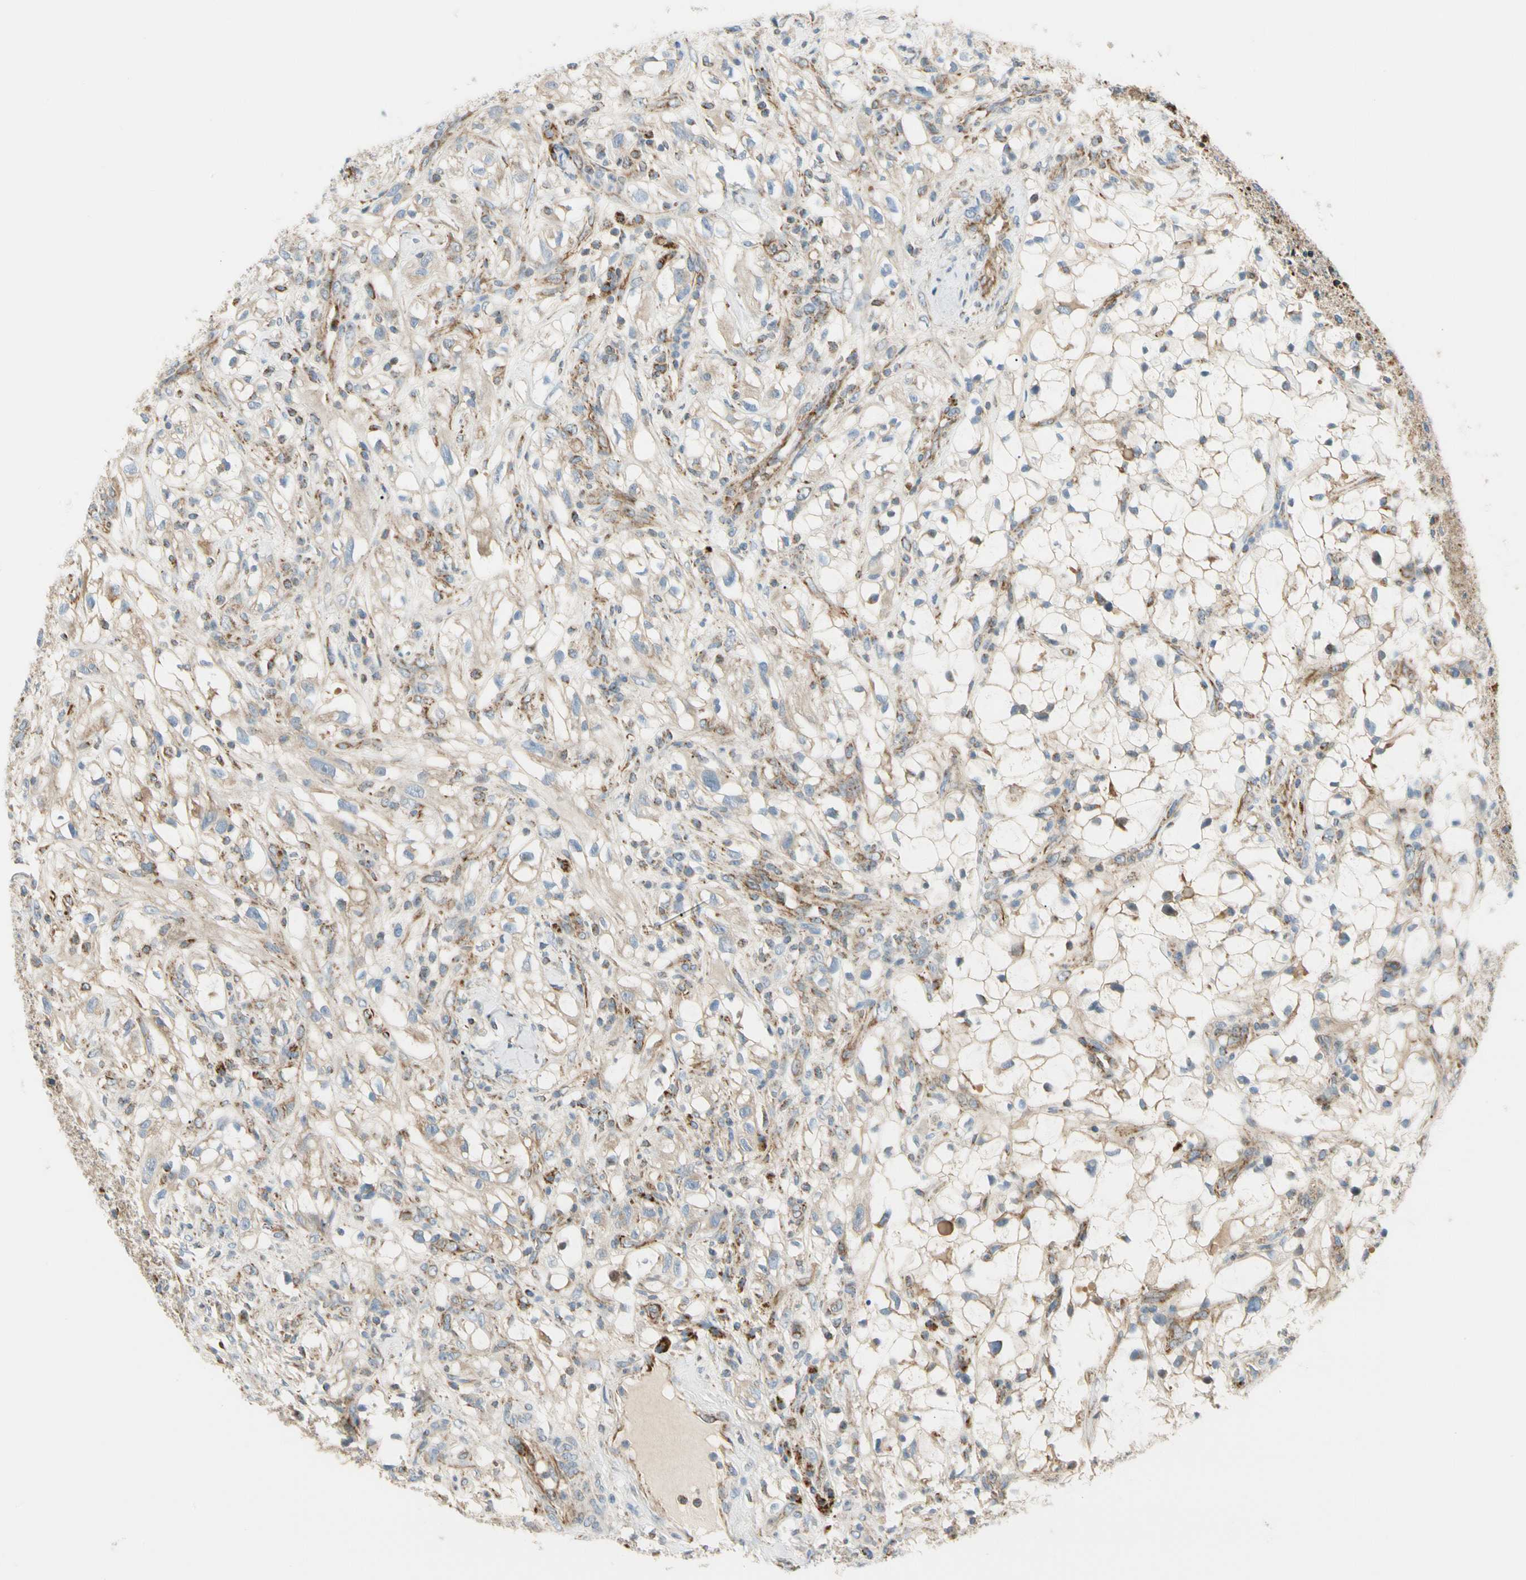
{"staining": {"intensity": "weak", "quantity": "25%-75%", "location": "cytoplasmic/membranous"}, "tissue": "renal cancer", "cell_type": "Tumor cells", "image_type": "cancer", "snomed": [{"axis": "morphology", "description": "Adenocarcinoma, NOS"}, {"axis": "topography", "description": "Kidney"}], "caption": "Protein staining shows weak cytoplasmic/membranous expression in about 25%-75% of tumor cells in adenocarcinoma (renal).", "gene": "TBC1D10A", "patient": {"sex": "female", "age": 60}}